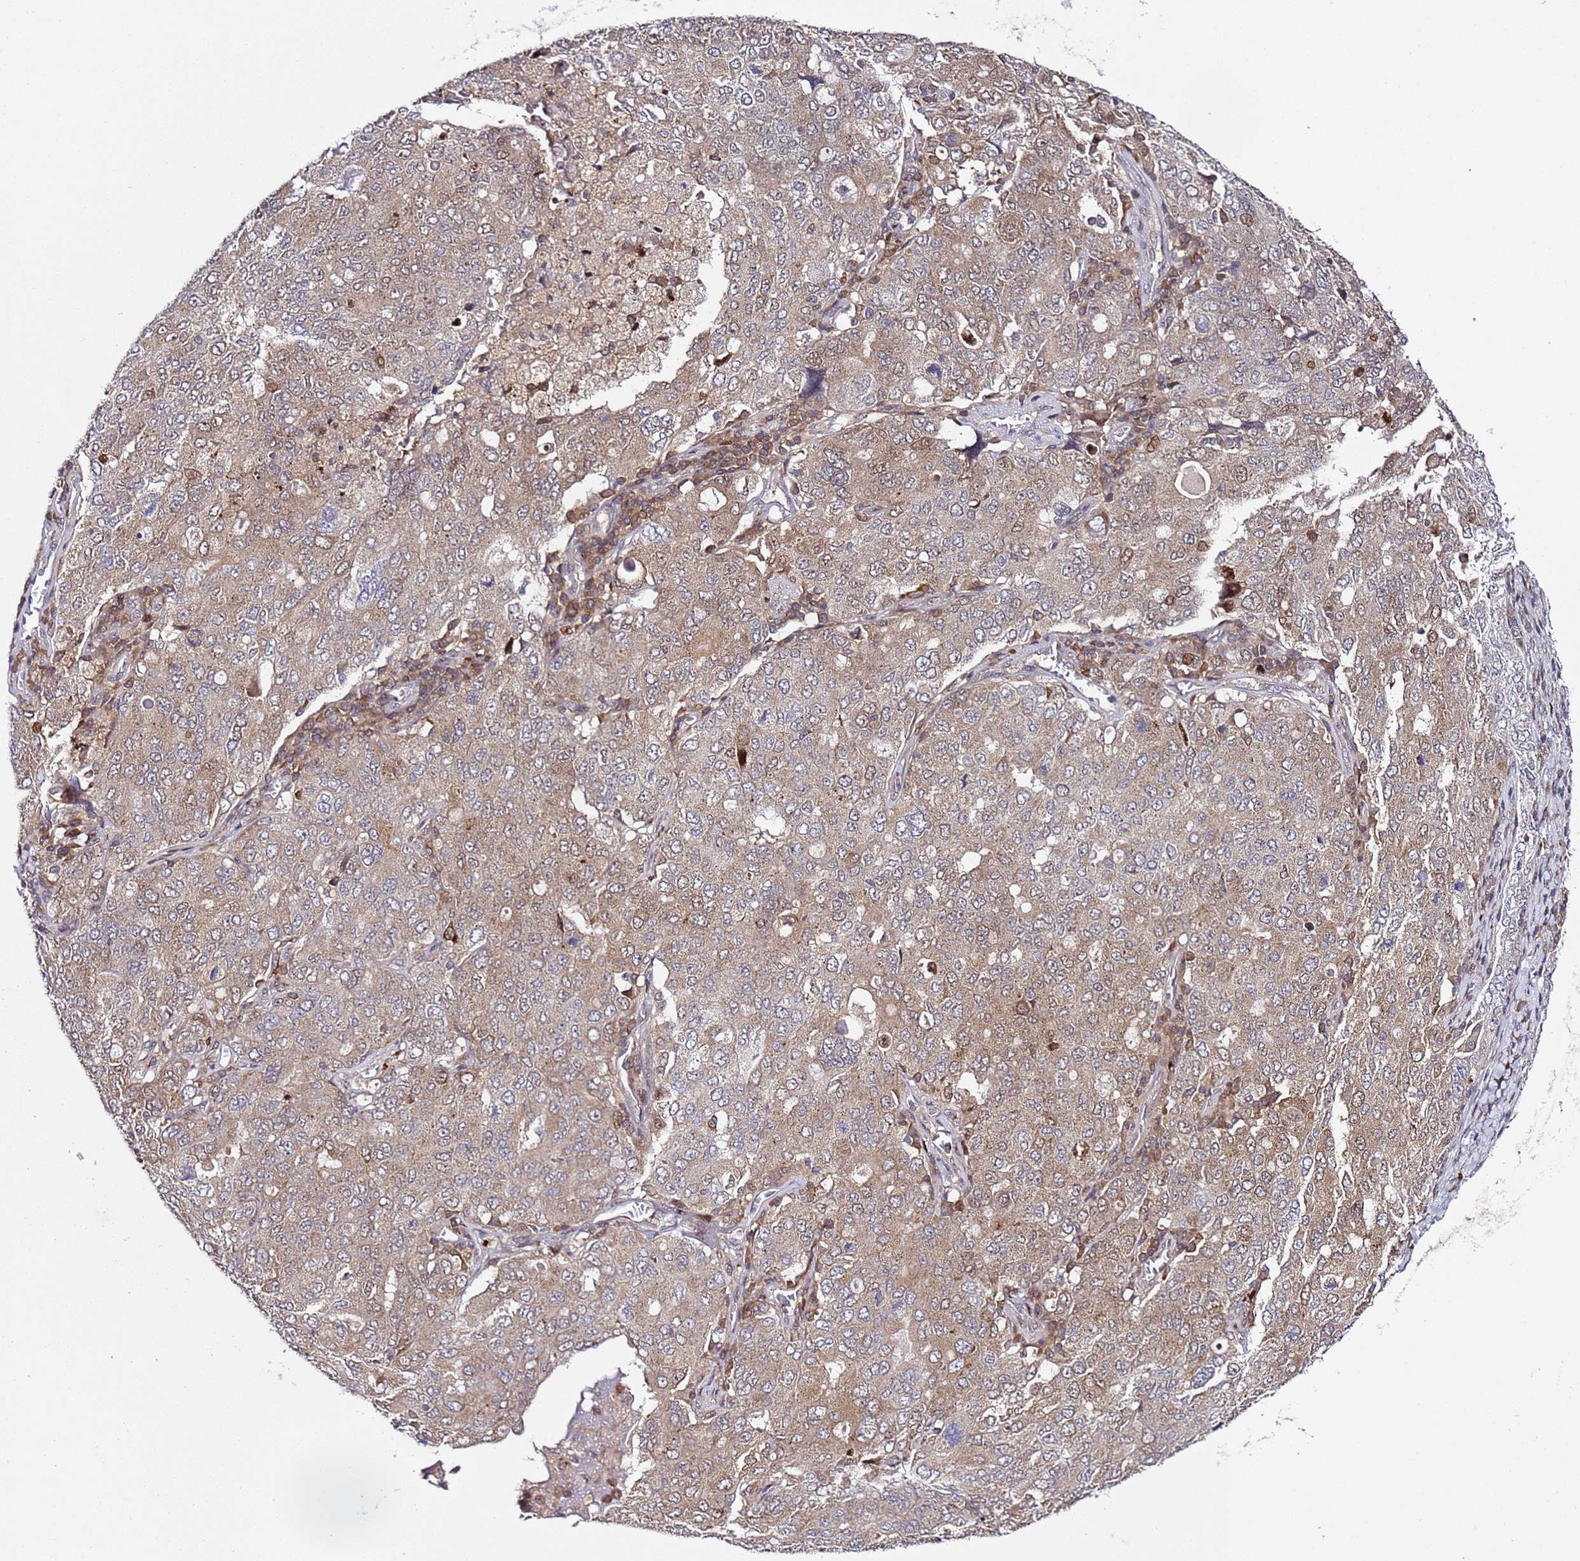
{"staining": {"intensity": "weak", "quantity": "25%-75%", "location": "cytoplasmic/membranous"}, "tissue": "ovarian cancer", "cell_type": "Tumor cells", "image_type": "cancer", "snomed": [{"axis": "morphology", "description": "Carcinoma, endometroid"}, {"axis": "topography", "description": "Ovary"}], "caption": "Immunohistochemistry (IHC) of human ovarian cancer (endometroid carcinoma) displays low levels of weak cytoplasmic/membranous positivity in about 25%-75% of tumor cells. The staining was performed using DAB to visualize the protein expression in brown, while the nuclei were stained in blue with hematoxylin (Magnification: 20x).", "gene": "ALG3", "patient": {"sex": "female", "age": 62}}